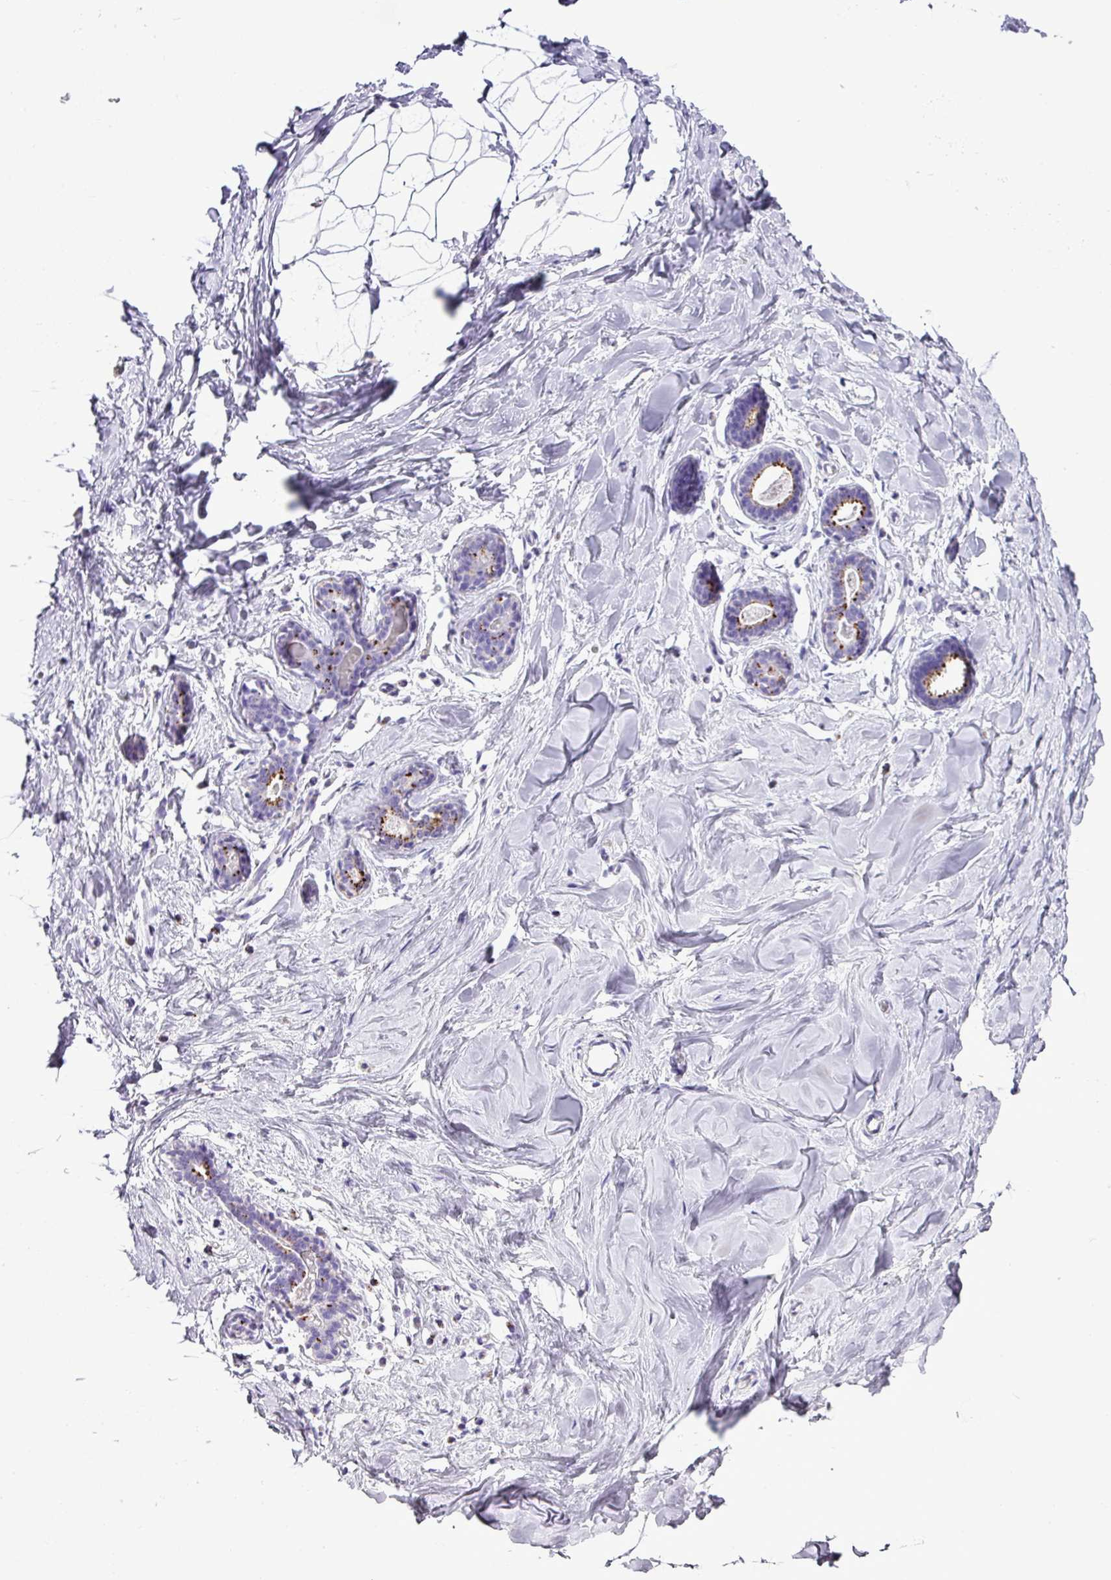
{"staining": {"intensity": "negative", "quantity": "none", "location": "none"}, "tissue": "breast", "cell_type": "Adipocytes", "image_type": "normal", "snomed": [{"axis": "morphology", "description": "Normal tissue, NOS"}, {"axis": "topography", "description": "Breast"}], "caption": "The immunohistochemistry (IHC) image has no significant staining in adipocytes of breast.", "gene": "PGAP4", "patient": {"sex": "female", "age": 23}}